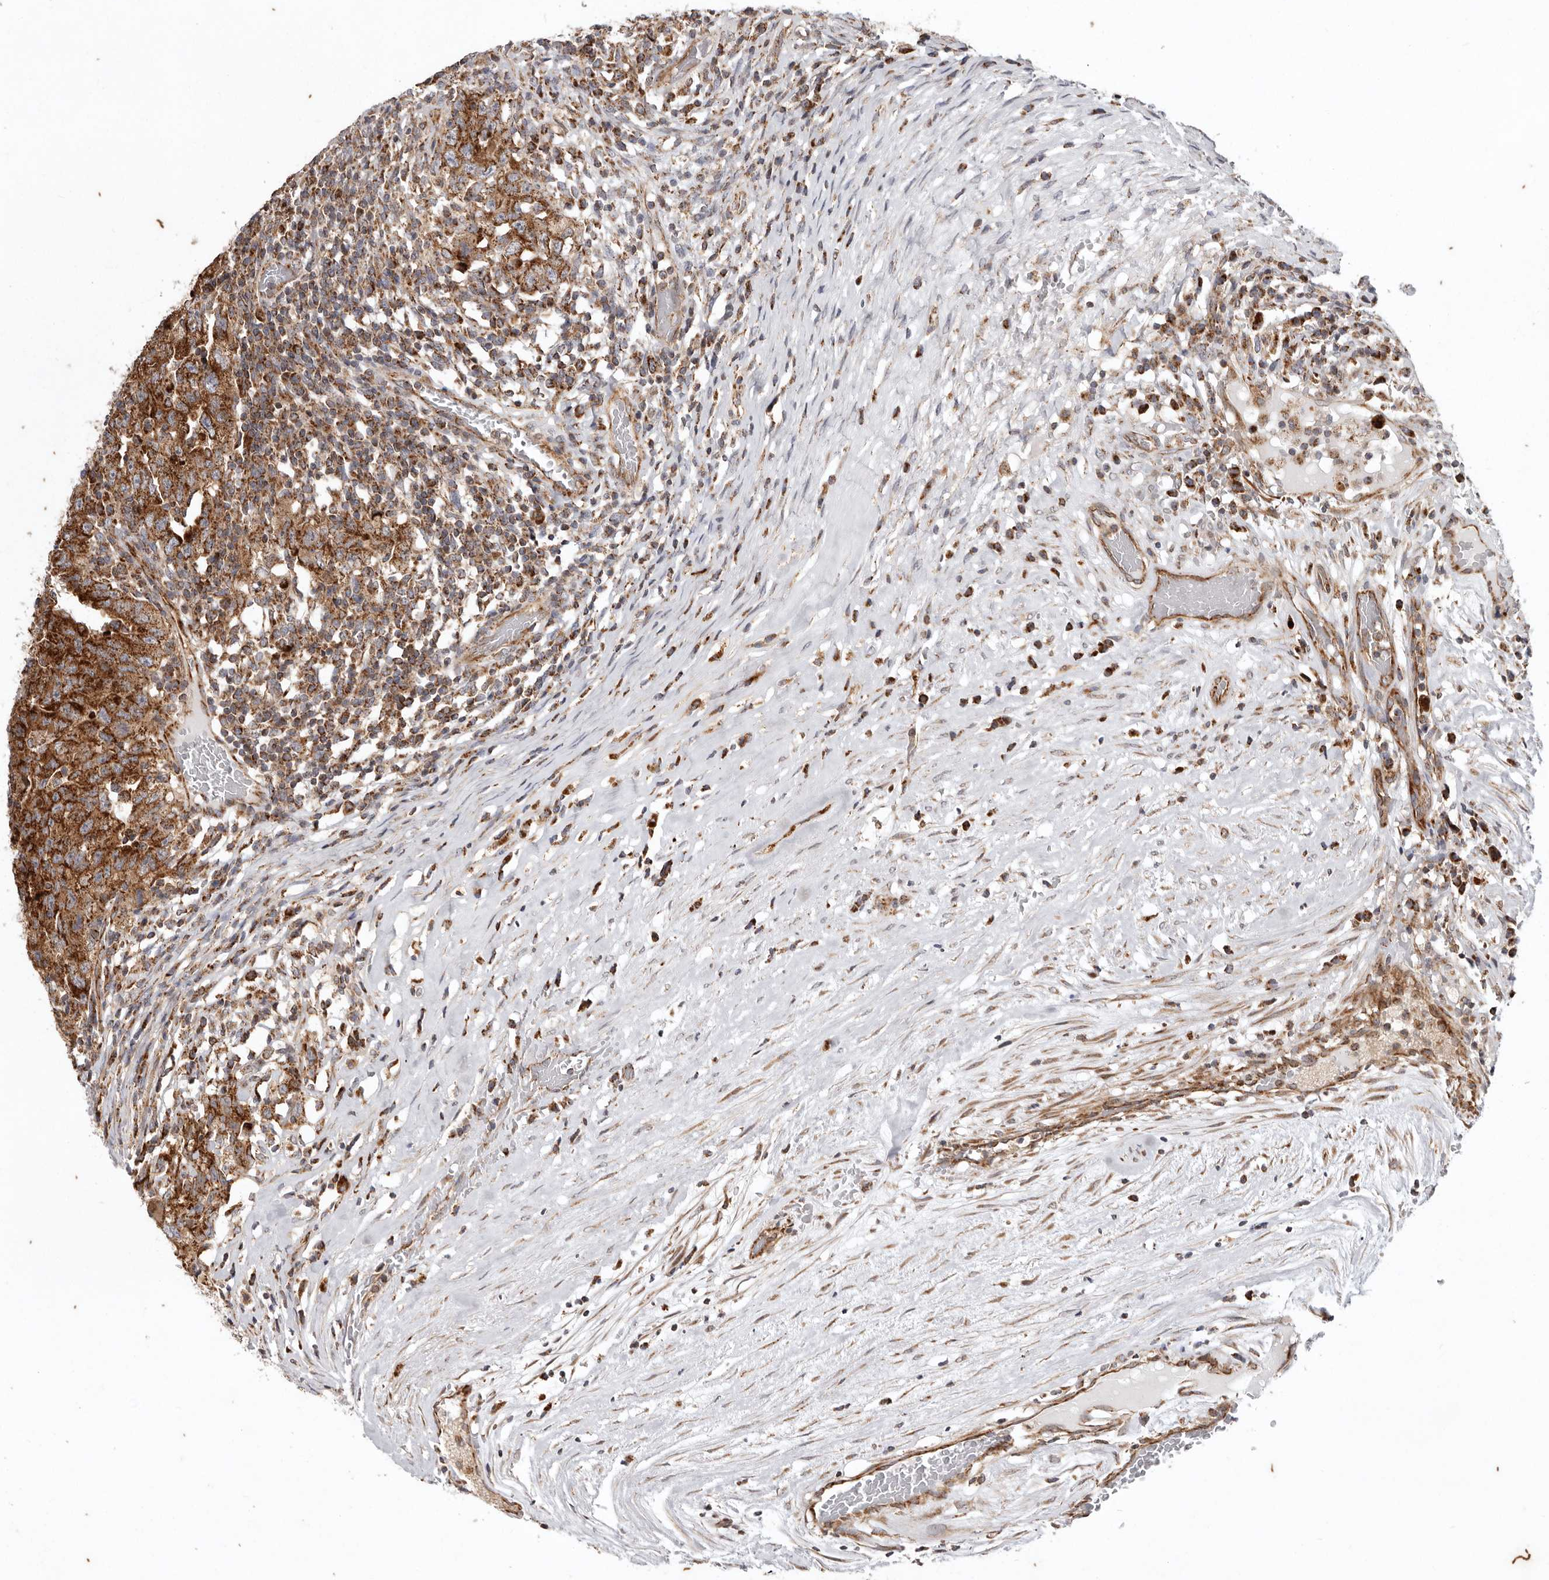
{"staining": {"intensity": "strong", "quantity": ">75%", "location": "cytoplasmic/membranous"}, "tissue": "testis cancer", "cell_type": "Tumor cells", "image_type": "cancer", "snomed": [{"axis": "morphology", "description": "Carcinoma, Embryonal, NOS"}, {"axis": "topography", "description": "Testis"}], "caption": "Immunohistochemical staining of human testis cancer shows strong cytoplasmic/membranous protein expression in approximately >75% of tumor cells.", "gene": "MRPS10", "patient": {"sex": "male", "age": 26}}